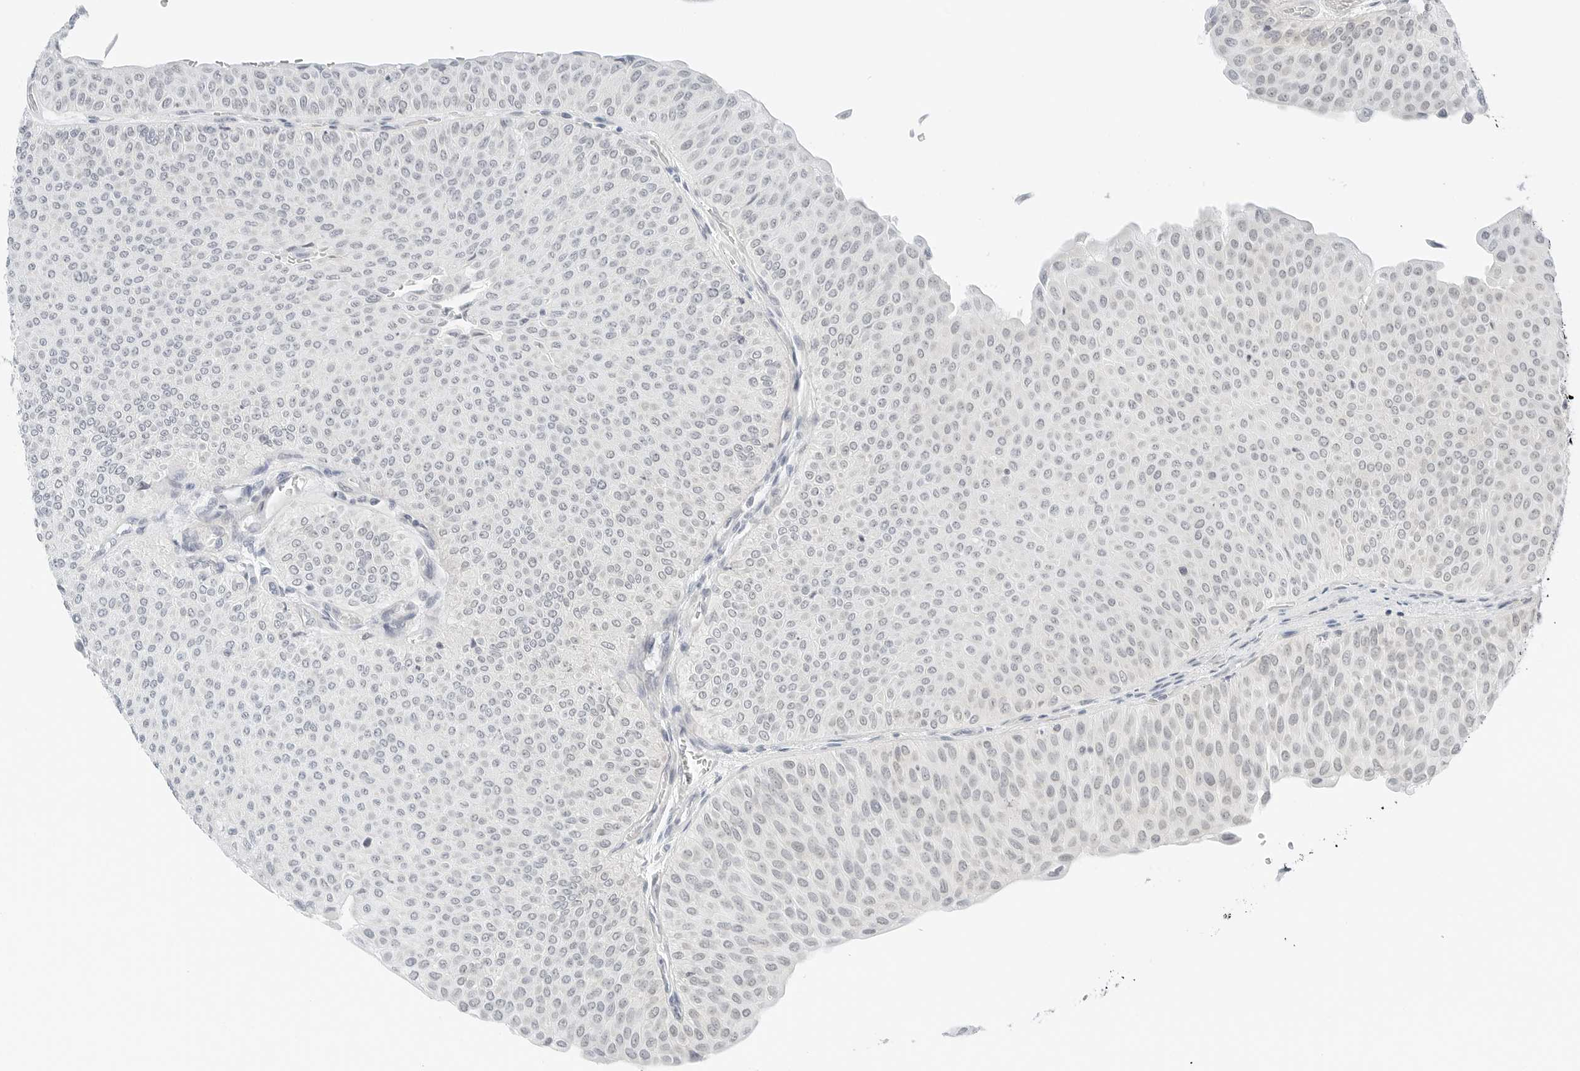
{"staining": {"intensity": "negative", "quantity": "none", "location": "none"}, "tissue": "urothelial cancer", "cell_type": "Tumor cells", "image_type": "cancer", "snomed": [{"axis": "morphology", "description": "Urothelial carcinoma, Low grade"}, {"axis": "topography", "description": "Urinary bladder"}], "caption": "IHC photomicrograph of human urothelial cancer stained for a protein (brown), which shows no positivity in tumor cells.", "gene": "CCSAP", "patient": {"sex": "male", "age": 78}}